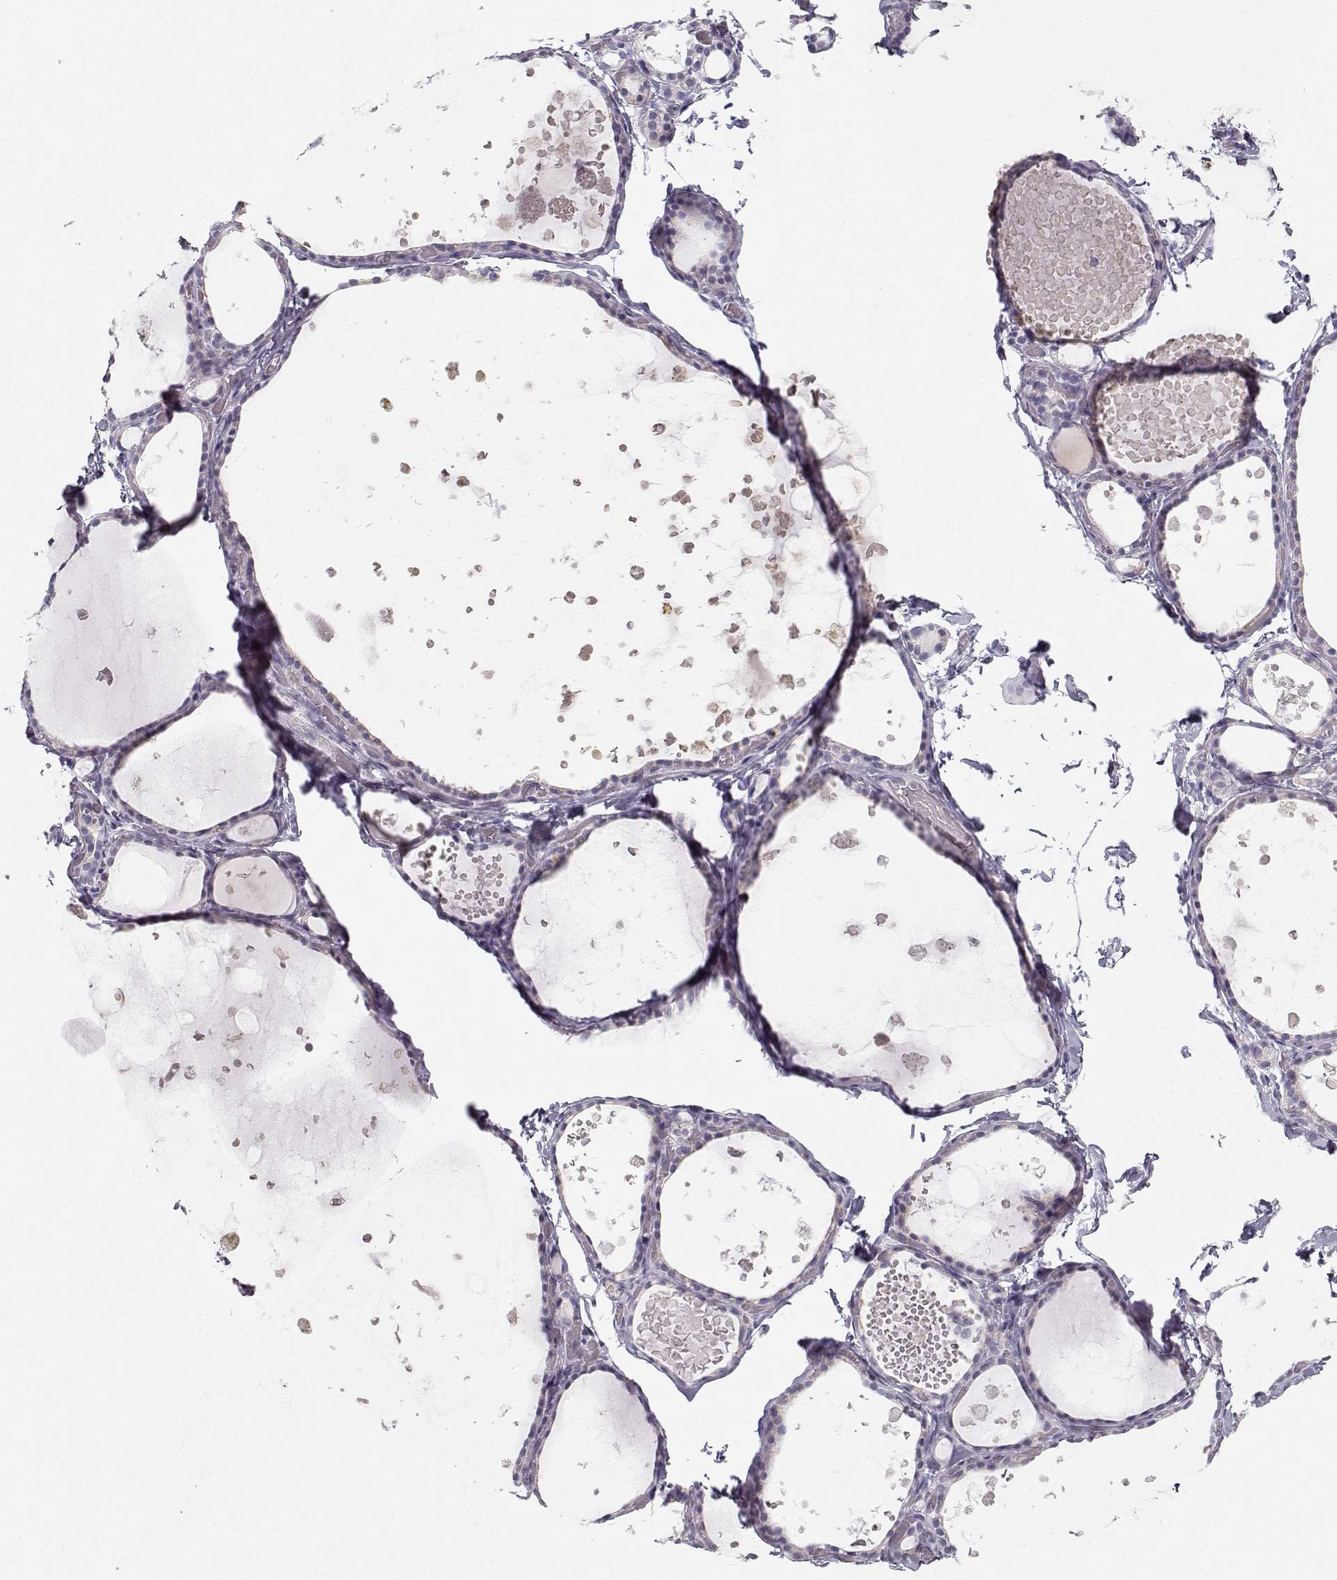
{"staining": {"intensity": "negative", "quantity": "none", "location": "none"}, "tissue": "thyroid gland", "cell_type": "Glandular cells", "image_type": "normal", "snomed": [{"axis": "morphology", "description": "Normal tissue, NOS"}, {"axis": "topography", "description": "Thyroid gland"}], "caption": "IHC image of benign thyroid gland stained for a protein (brown), which exhibits no positivity in glandular cells.", "gene": "FAM166A", "patient": {"sex": "female", "age": 56}}